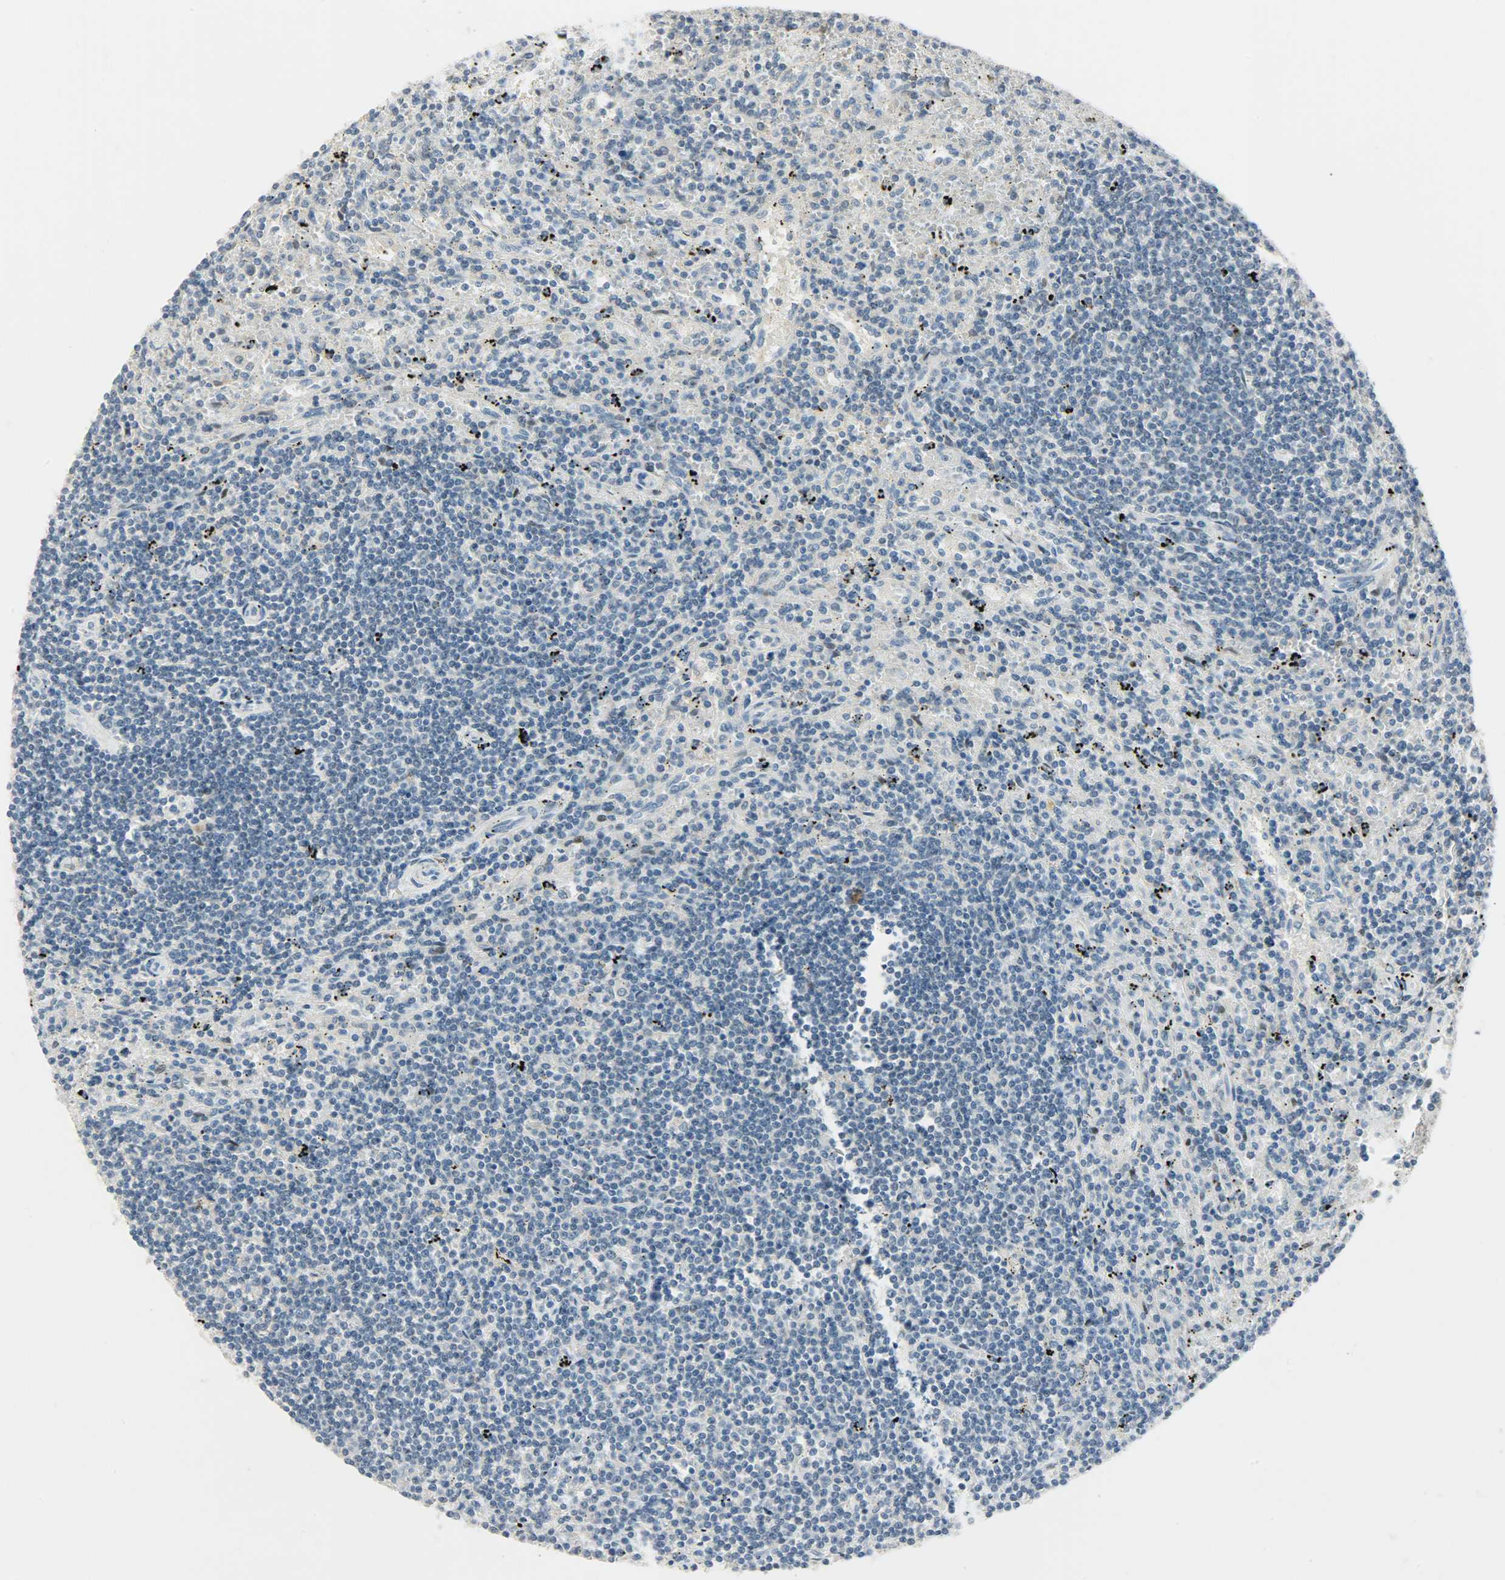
{"staining": {"intensity": "negative", "quantity": "none", "location": "none"}, "tissue": "lymphoma", "cell_type": "Tumor cells", "image_type": "cancer", "snomed": [{"axis": "morphology", "description": "Malignant lymphoma, non-Hodgkin's type, Low grade"}, {"axis": "topography", "description": "Spleen"}], "caption": "Human malignant lymphoma, non-Hodgkin's type (low-grade) stained for a protein using immunohistochemistry (IHC) reveals no expression in tumor cells.", "gene": "PPARG", "patient": {"sex": "male", "age": 76}}